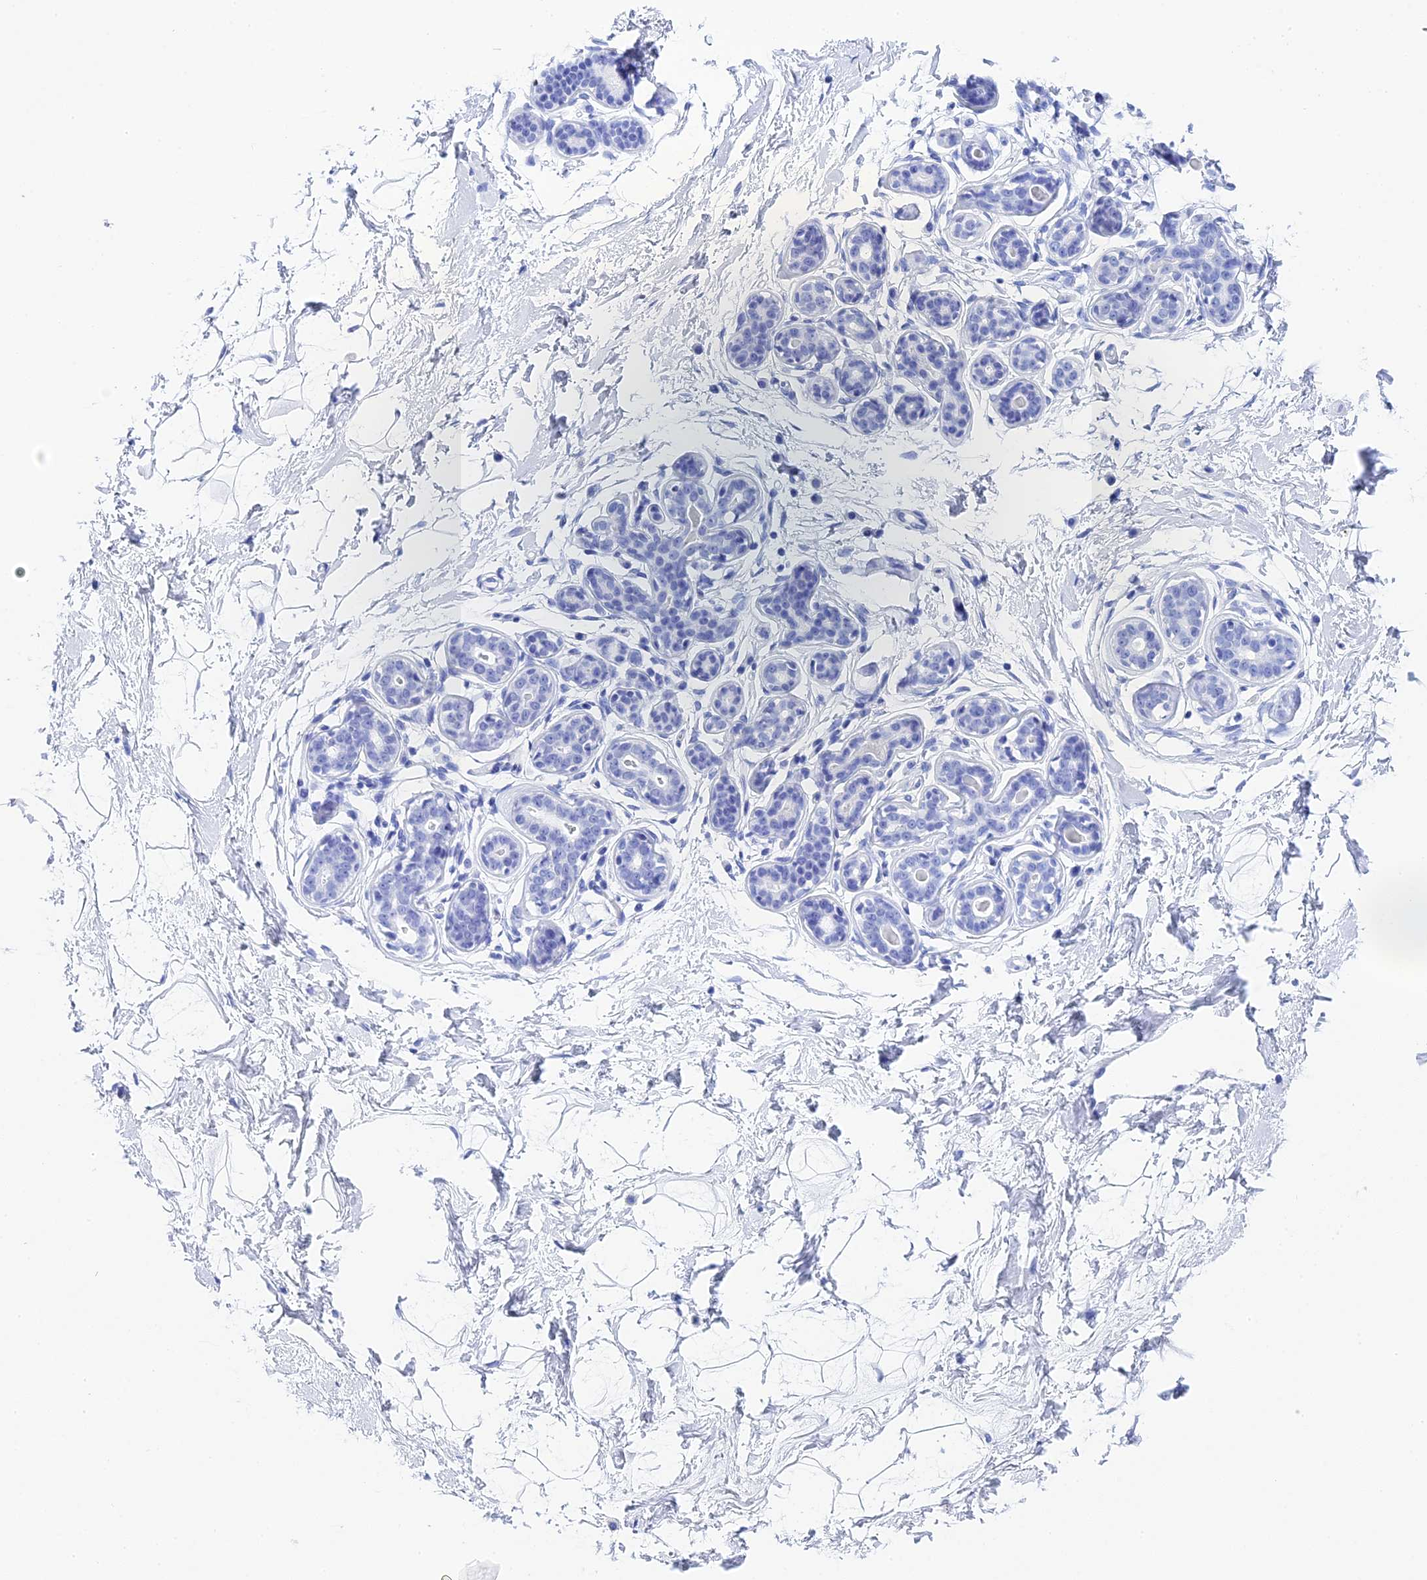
{"staining": {"intensity": "negative", "quantity": "none", "location": "none"}, "tissue": "breast", "cell_type": "Adipocytes", "image_type": "normal", "snomed": [{"axis": "morphology", "description": "Normal tissue, NOS"}, {"axis": "morphology", "description": "Adenoma, NOS"}, {"axis": "topography", "description": "Breast"}], "caption": "An immunohistochemistry histopathology image of benign breast is shown. There is no staining in adipocytes of breast.", "gene": "TEX101", "patient": {"sex": "female", "age": 23}}